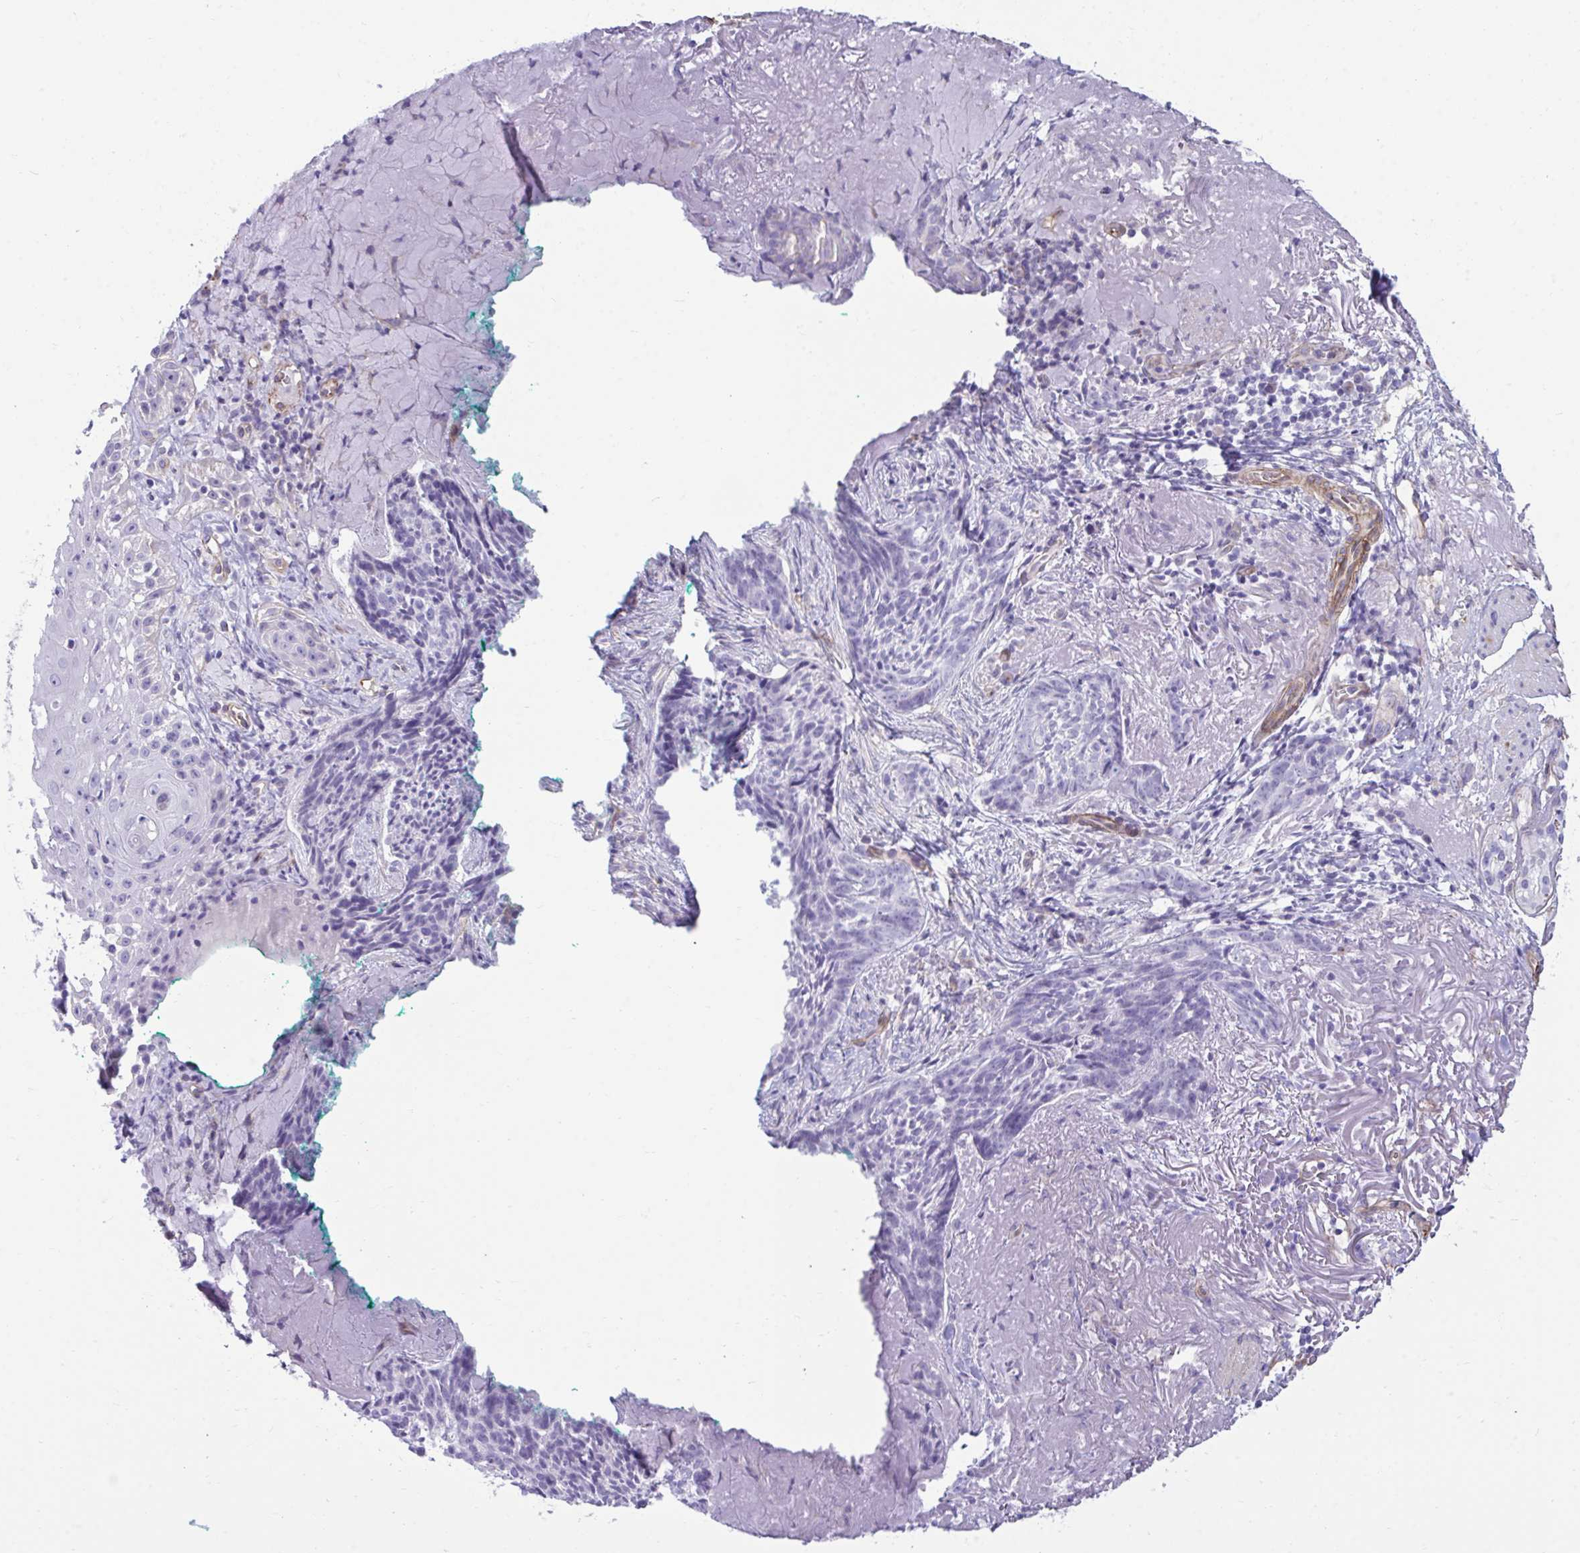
{"staining": {"intensity": "negative", "quantity": "none", "location": "none"}, "tissue": "skin cancer", "cell_type": "Tumor cells", "image_type": "cancer", "snomed": [{"axis": "morphology", "description": "Basal cell carcinoma"}, {"axis": "topography", "description": "Skin"}, {"axis": "topography", "description": "Skin of face"}], "caption": "Protein analysis of skin cancer exhibits no significant expression in tumor cells. Brightfield microscopy of IHC stained with DAB (brown) and hematoxylin (blue), captured at high magnification.", "gene": "UBL3", "patient": {"sex": "female", "age": 95}}